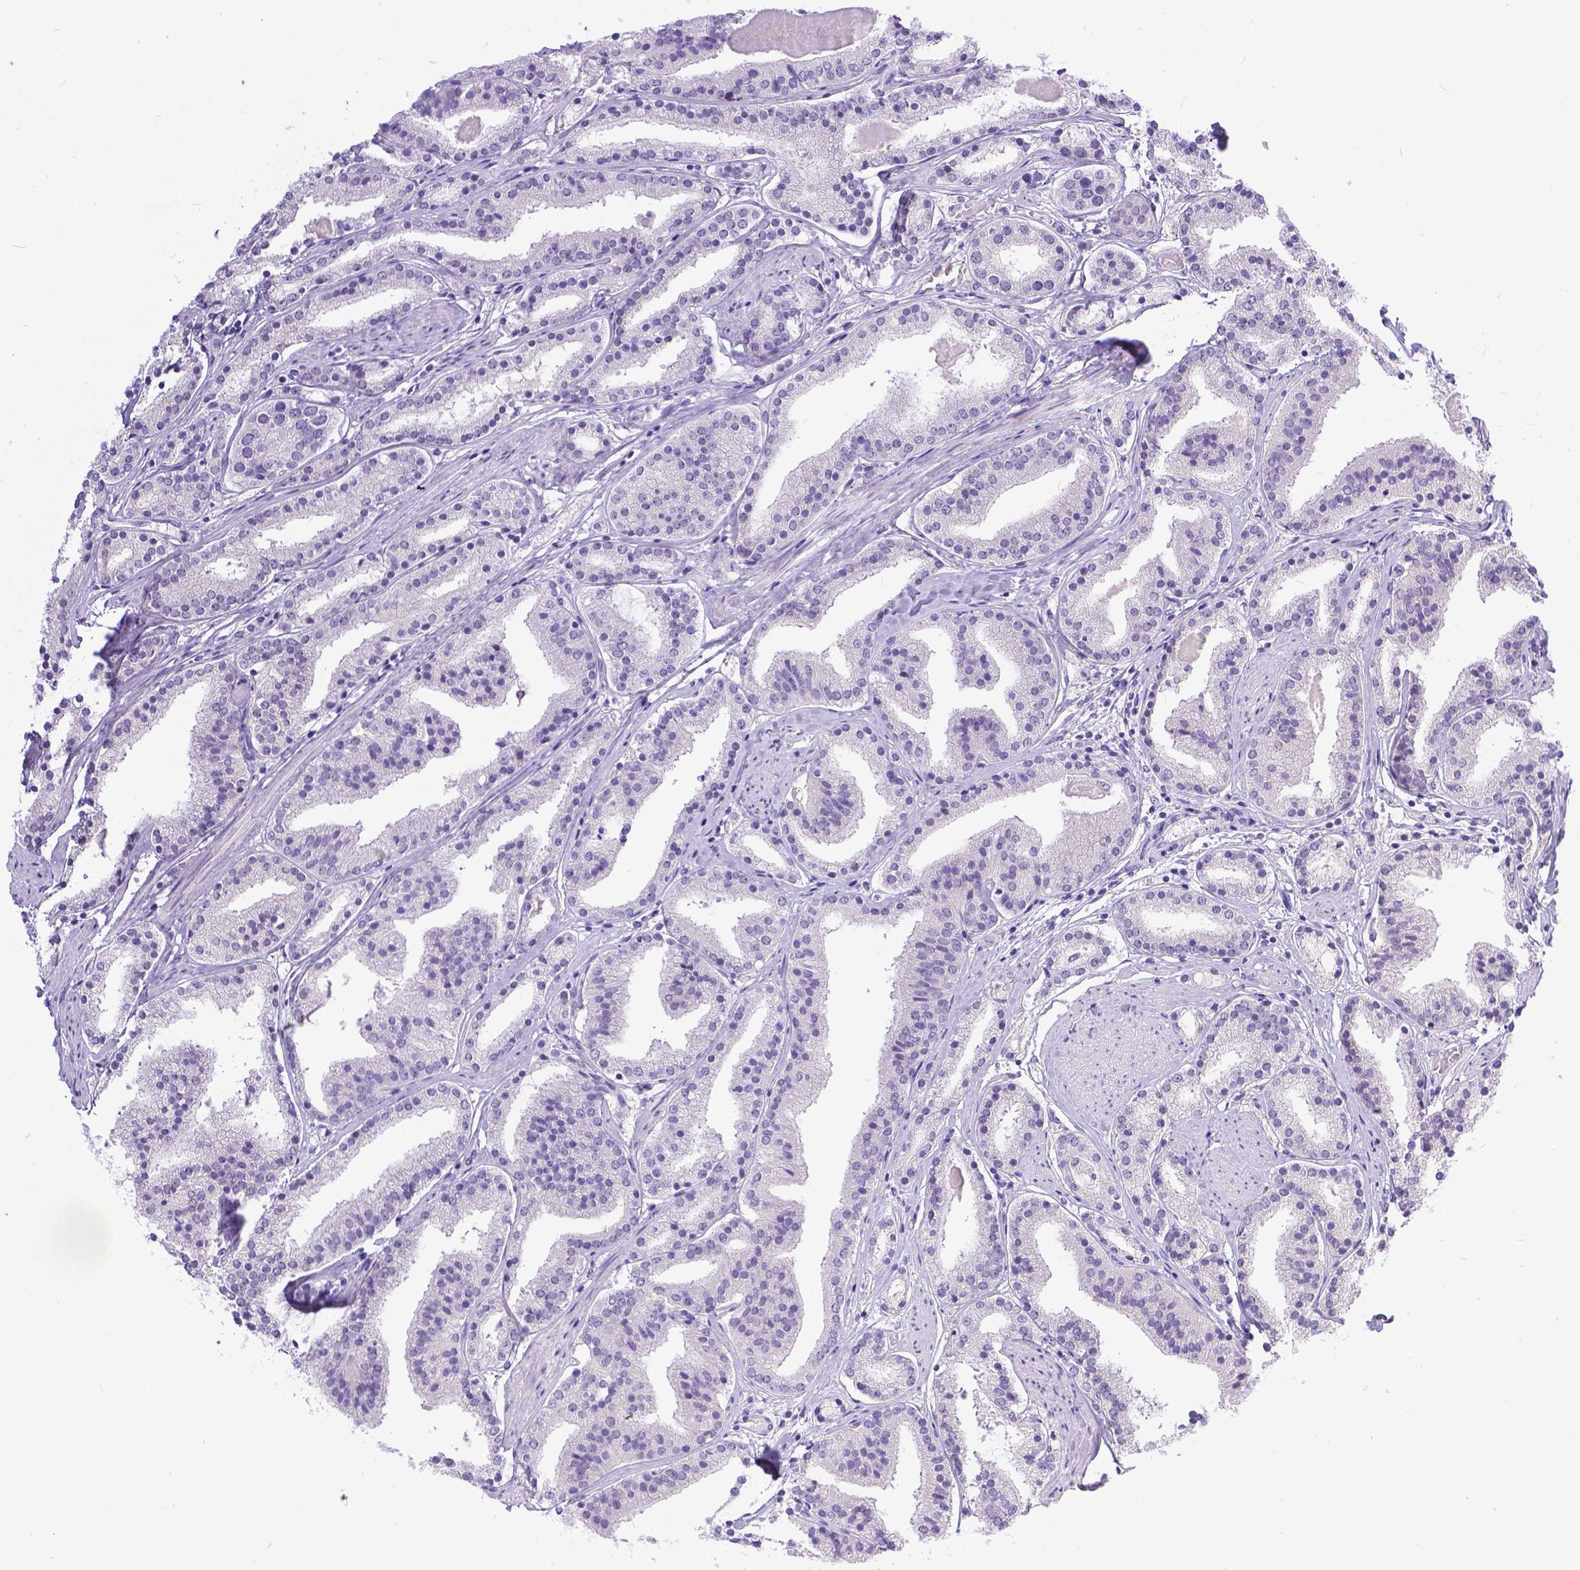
{"staining": {"intensity": "negative", "quantity": "none", "location": "none"}, "tissue": "prostate cancer", "cell_type": "Tumor cells", "image_type": "cancer", "snomed": [{"axis": "morphology", "description": "Adenocarcinoma, High grade"}, {"axis": "topography", "description": "Prostate"}], "caption": "Tumor cells show no significant staining in high-grade adenocarcinoma (prostate).", "gene": "TTLL6", "patient": {"sex": "male", "age": 63}}